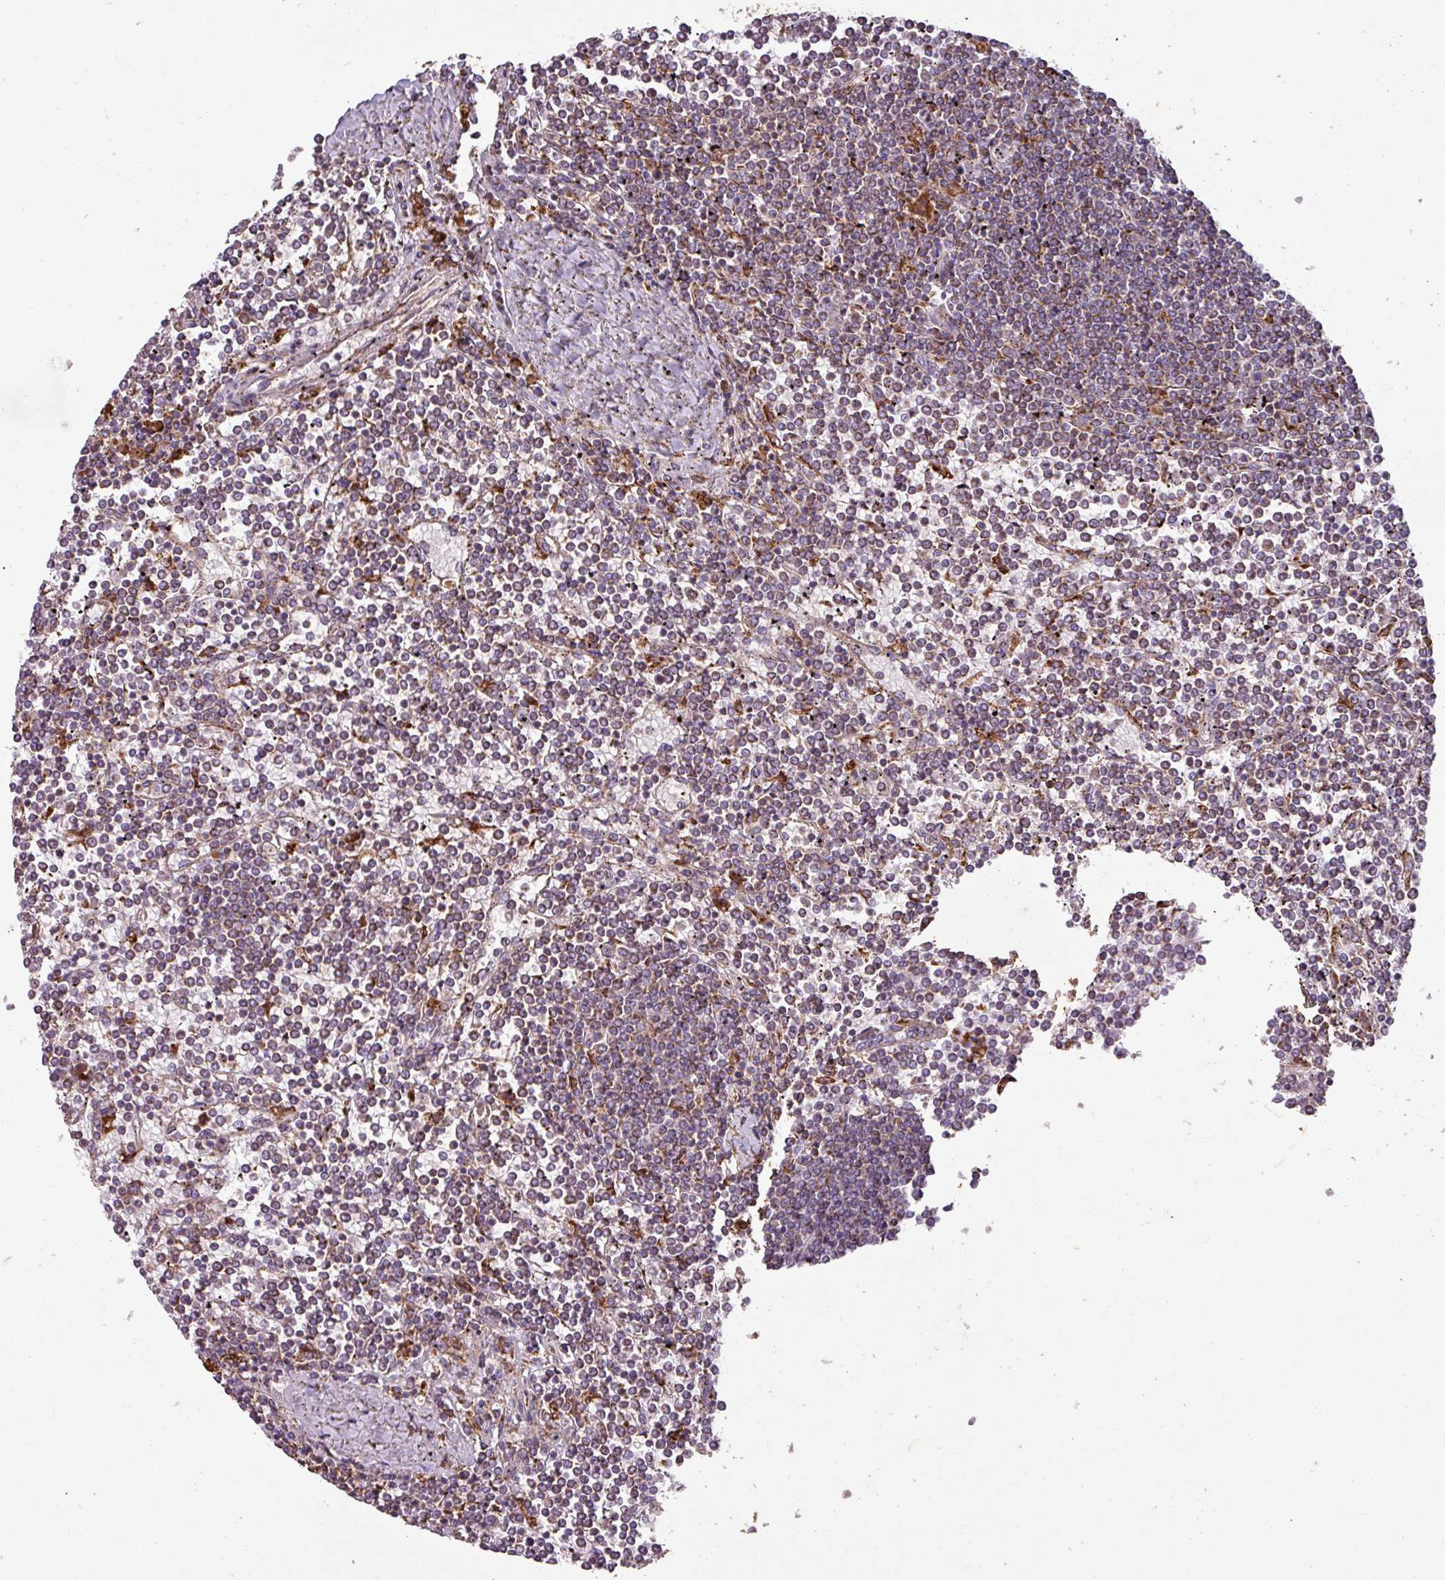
{"staining": {"intensity": "weak", "quantity": "<25%", "location": "cytoplasmic/membranous"}, "tissue": "lymphoma", "cell_type": "Tumor cells", "image_type": "cancer", "snomed": [{"axis": "morphology", "description": "Malignant lymphoma, non-Hodgkin's type, Low grade"}, {"axis": "topography", "description": "Spleen"}], "caption": "Immunohistochemistry photomicrograph of neoplastic tissue: human malignant lymphoma, non-Hodgkin's type (low-grade) stained with DAB (3,3'-diaminobenzidine) demonstrates no significant protein staining in tumor cells.", "gene": "SQOR", "patient": {"sex": "female", "age": 19}}